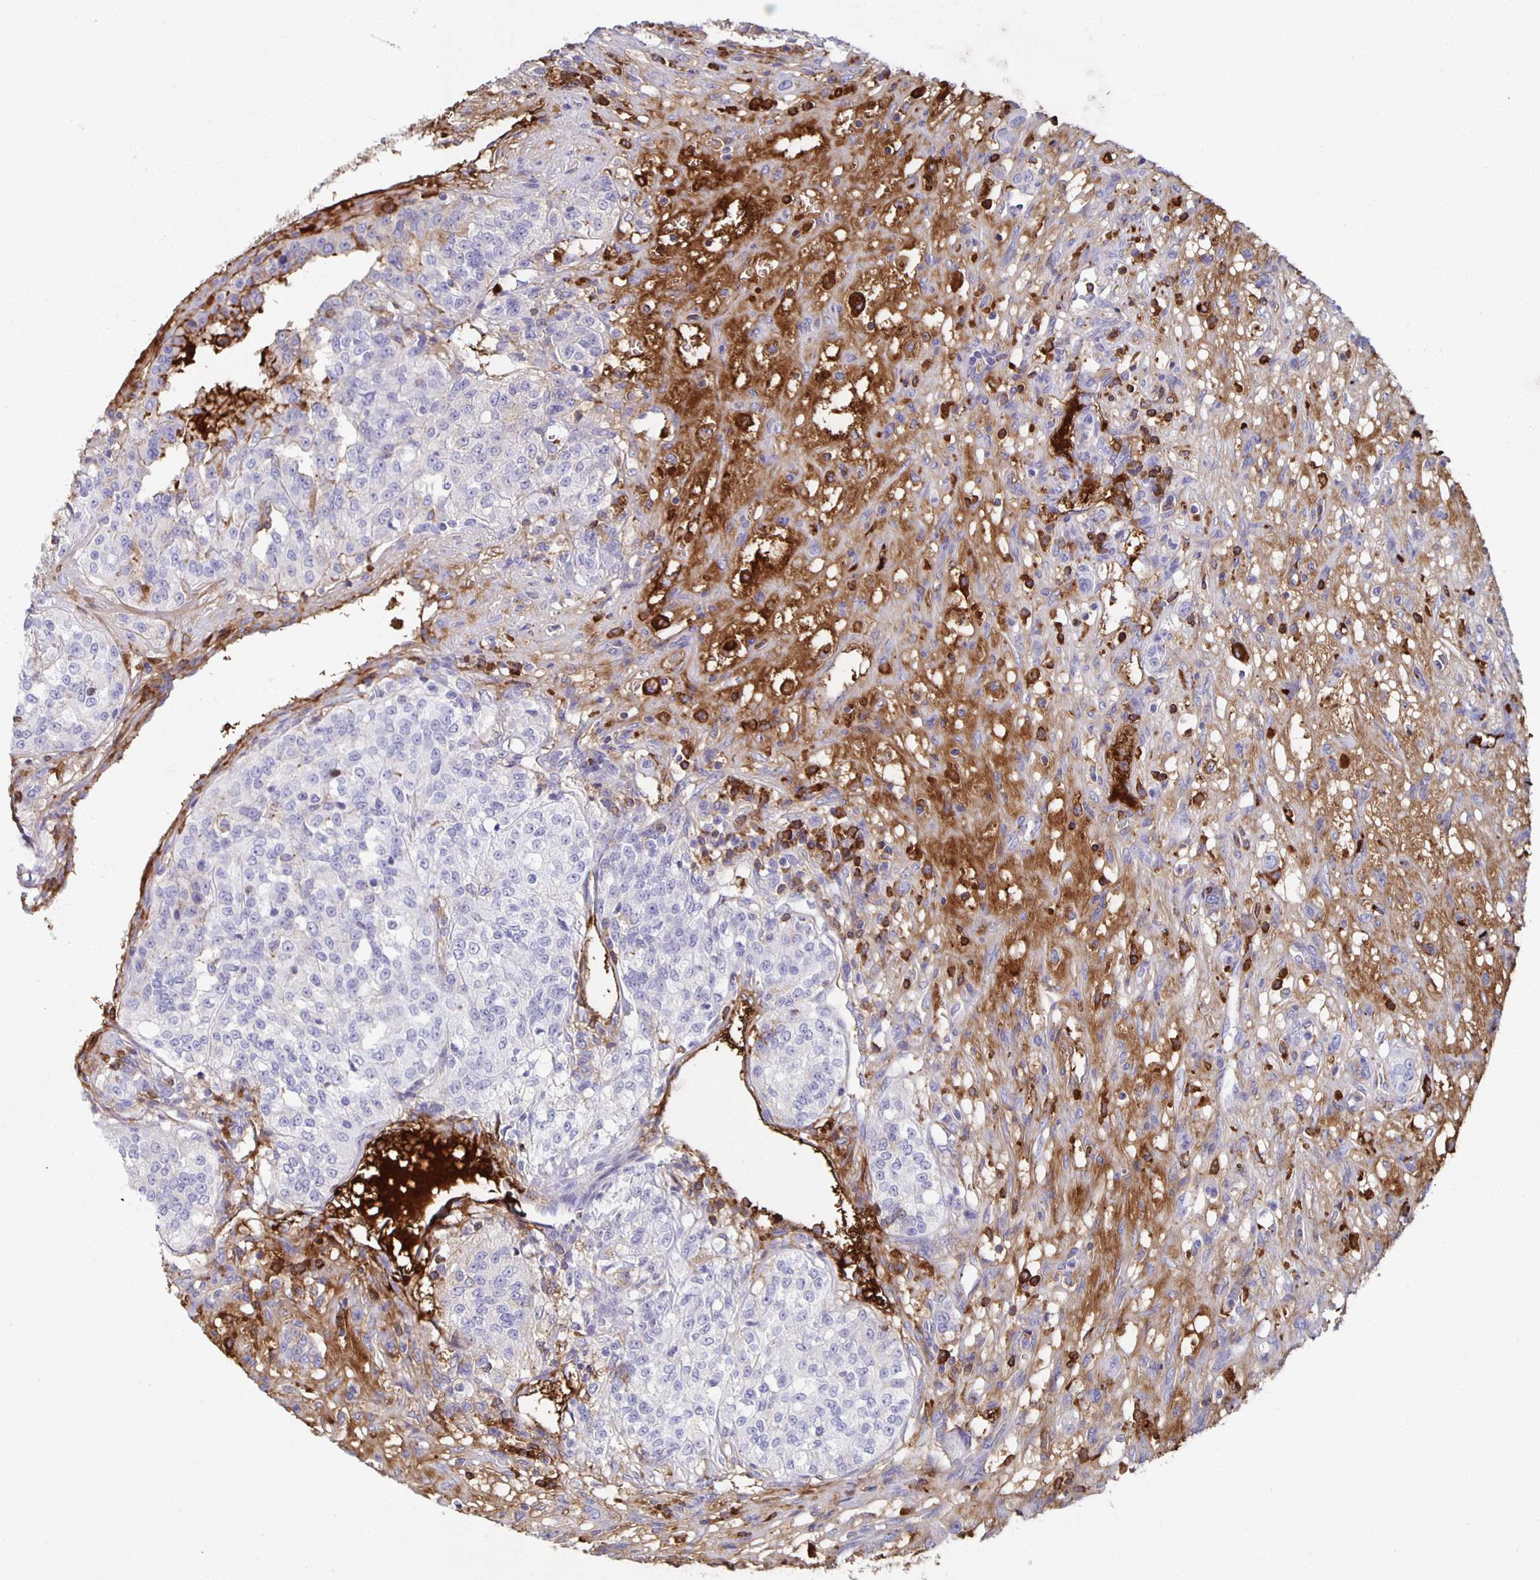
{"staining": {"intensity": "weak", "quantity": "<25%", "location": "cytoplasmic/membranous"}, "tissue": "renal cancer", "cell_type": "Tumor cells", "image_type": "cancer", "snomed": [{"axis": "morphology", "description": "Adenocarcinoma, NOS"}, {"axis": "topography", "description": "Kidney"}], "caption": "Immunohistochemistry histopathology image of human renal cancer (adenocarcinoma) stained for a protein (brown), which exhibits no staining in tumor cells.", "gene": "FGA", "patient": {"sex": "female", "age": 63}}